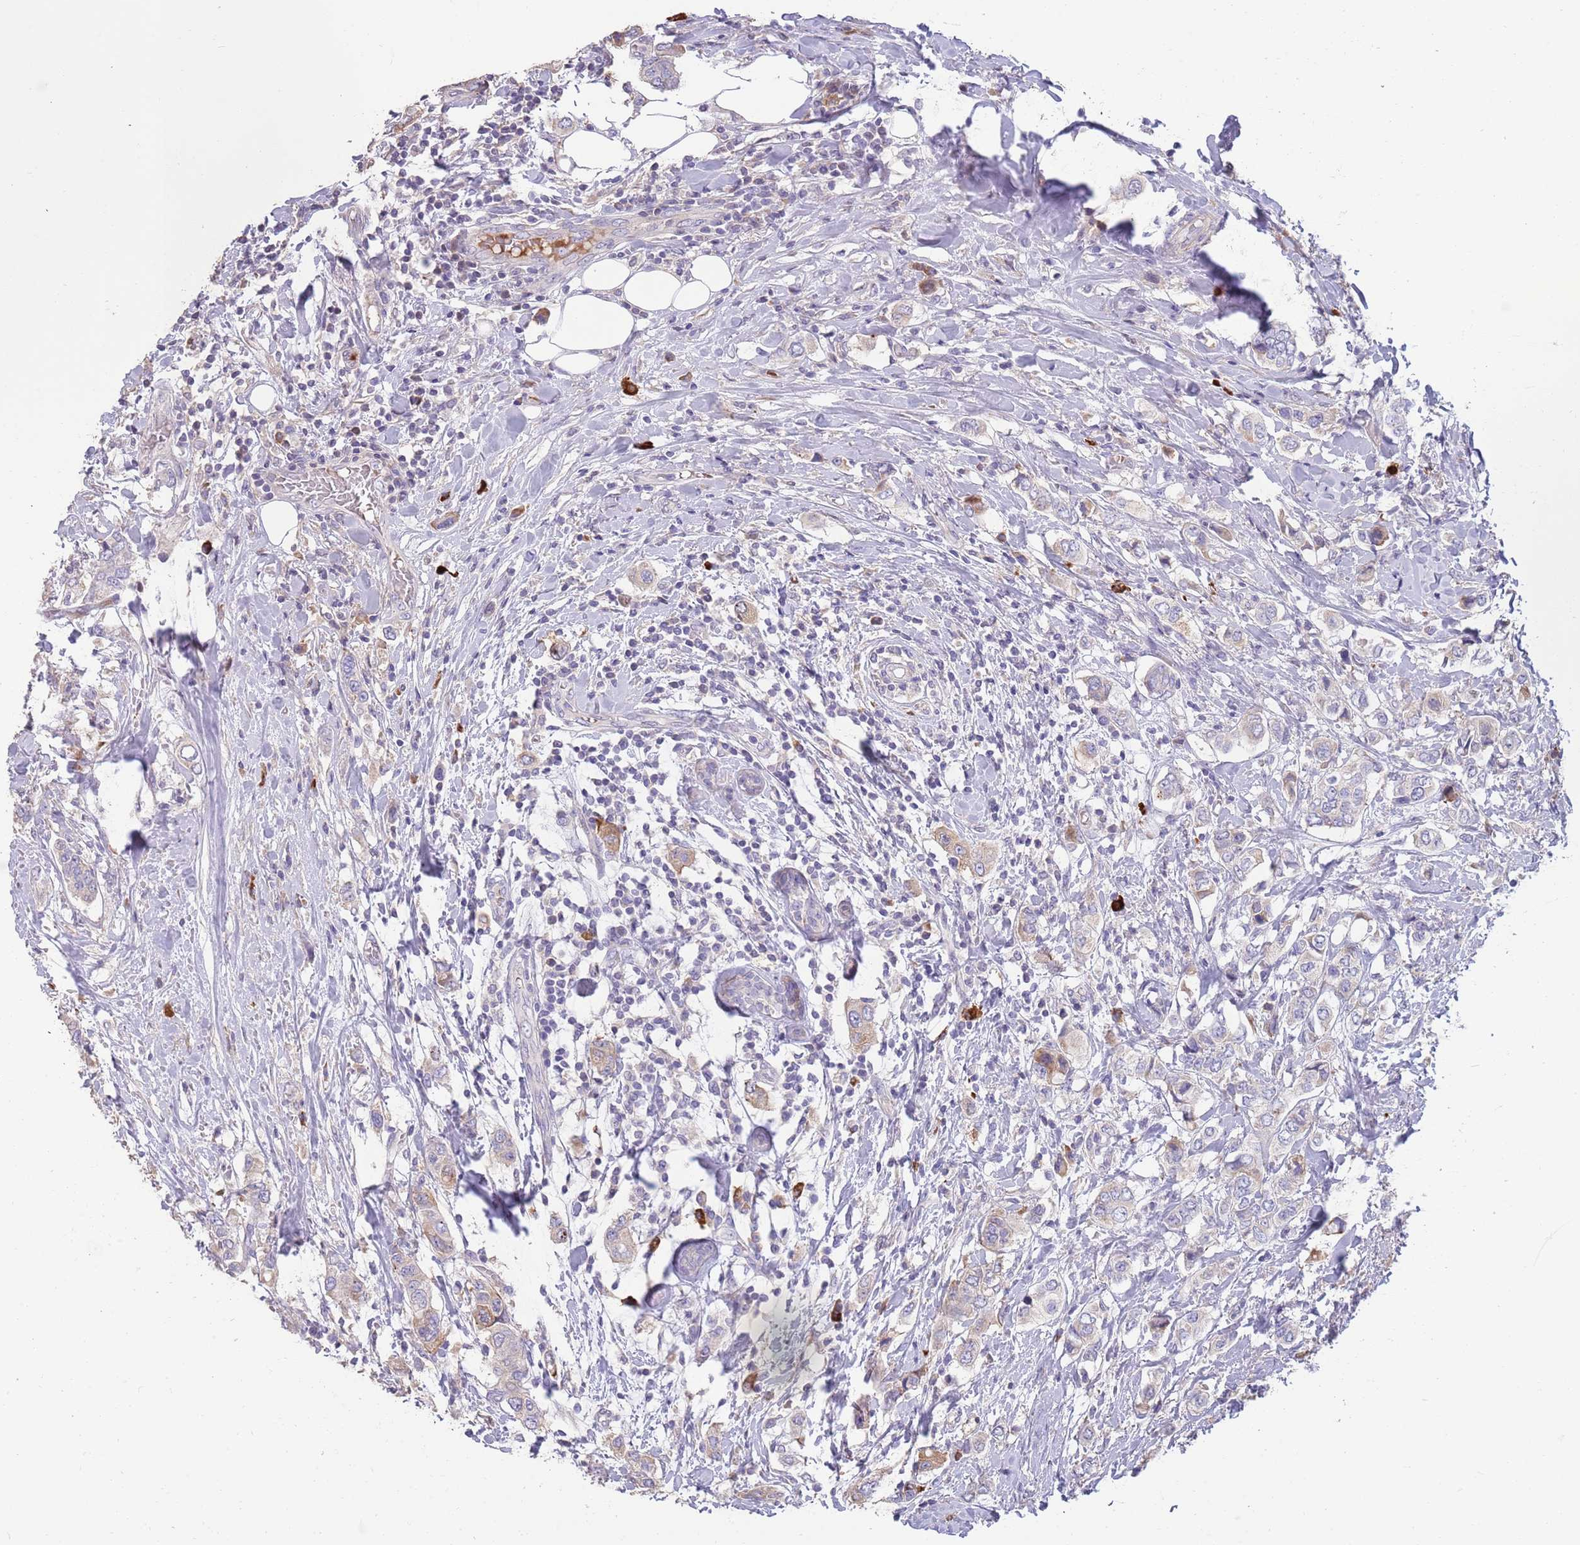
{"staining": {"intensity": "moderate", "quantity": "<25%", "location": "cytoplasmic/membranous"}, "tissue": "breast cancer", "cell_type": "Tumor cells", "image_type": "cancer", "snomed": [{"axis": "morphology", "description": "Lobular carcinoma"}, {"axis": "topography", "description": "Breast"}], "caption": "This image displays IHC staining of human lobular carcinoma (breast), with low moderate cytoplasmic/membranous positivity in about <25% of tumor cells.", "gene": "SUSD1", "patient": {"sex": "female", "age": 51}}